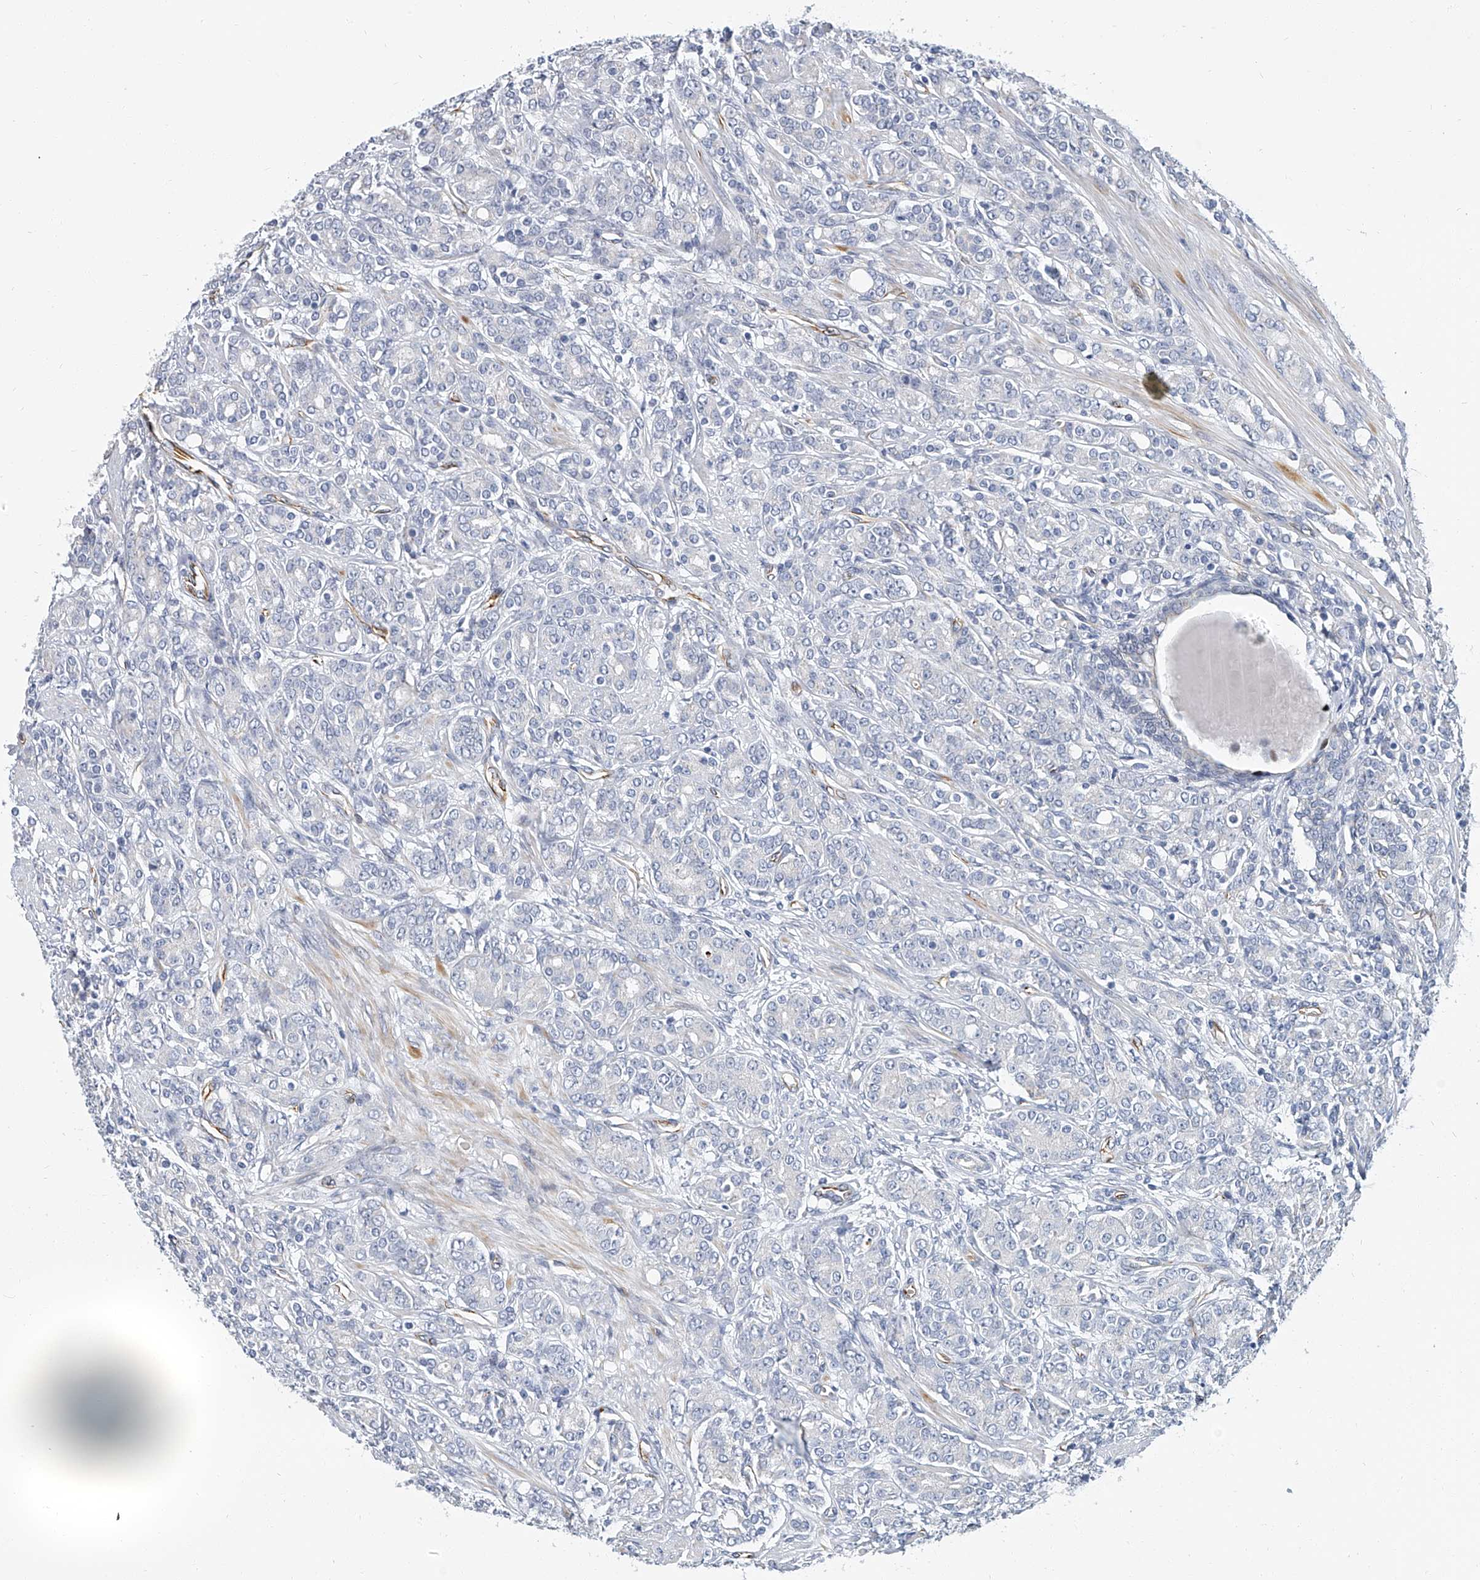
{"staining": {"intensity": "negative", "quantity": "none", "location": "none"}, "tissue": "prostate cancer", "cell_type": "Tumor cells", "image_type": "cancer", "snomed": [{"axis": "morphology", "description": "Adenocarcinoma, High grade"}, {"axis": "topography", "description": "Prostate"}], "caption": "The immunohistochemistry (IHC) photomicrograph has no significant positivity in tumor cells of prostate cancer tissue.", "gene": "KIRREL1", "patient": {"sex": "male", "age": 62}}